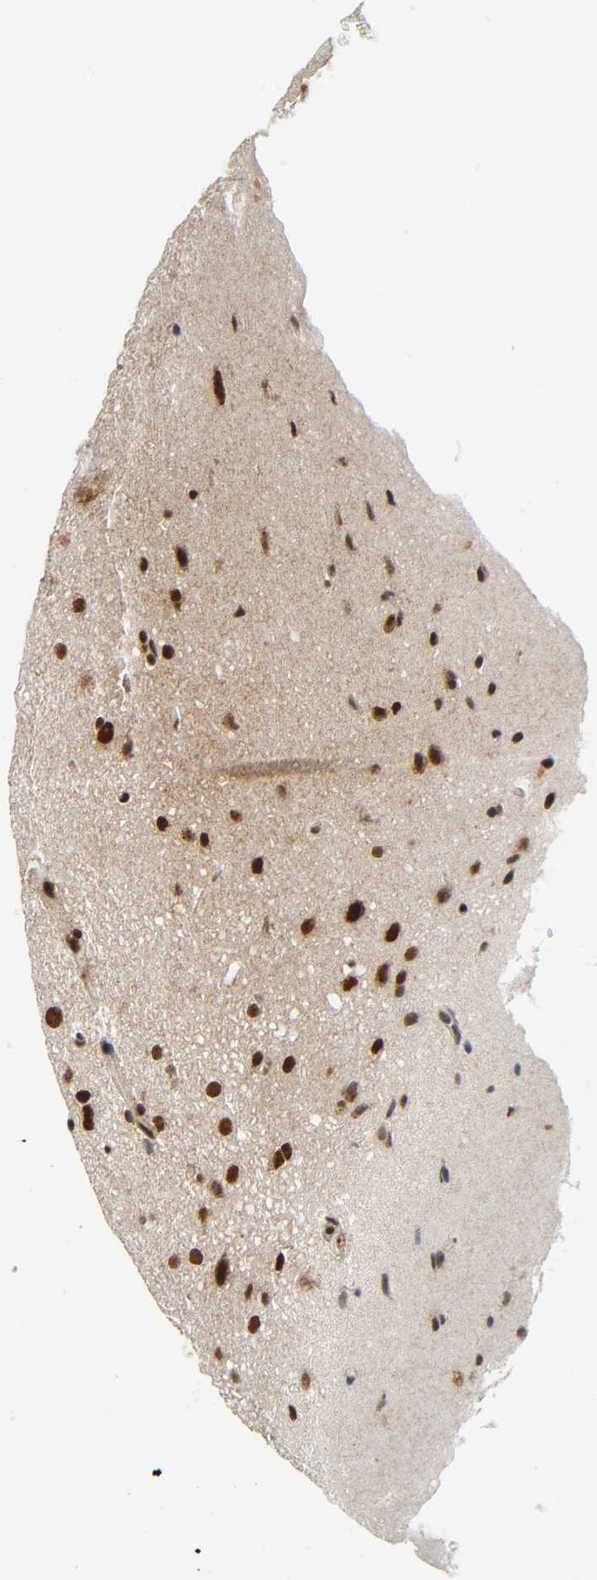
{"staining": {"intensity": "strong", "quantity": ">75%", "location": "nuclear"}, "tissue": "glioma", "cell_type": "Tumor cells", "image_type": "cancer", "snomed": [{"axis": "morphology", "description": "Glioma, malignant, Low grade"}, {"axis": "topography", "description": "Cerebral cortex"}], "caption": "A micrograph of human glioma stained for a protein reveals strong nuclear brown staining in tumor cells. Immunohistochemistry (ihc) stains the protein in brown and the nuclei are stained blue.", "gene": "CDK9", "patient": {"sex": "female", "age": 47}}